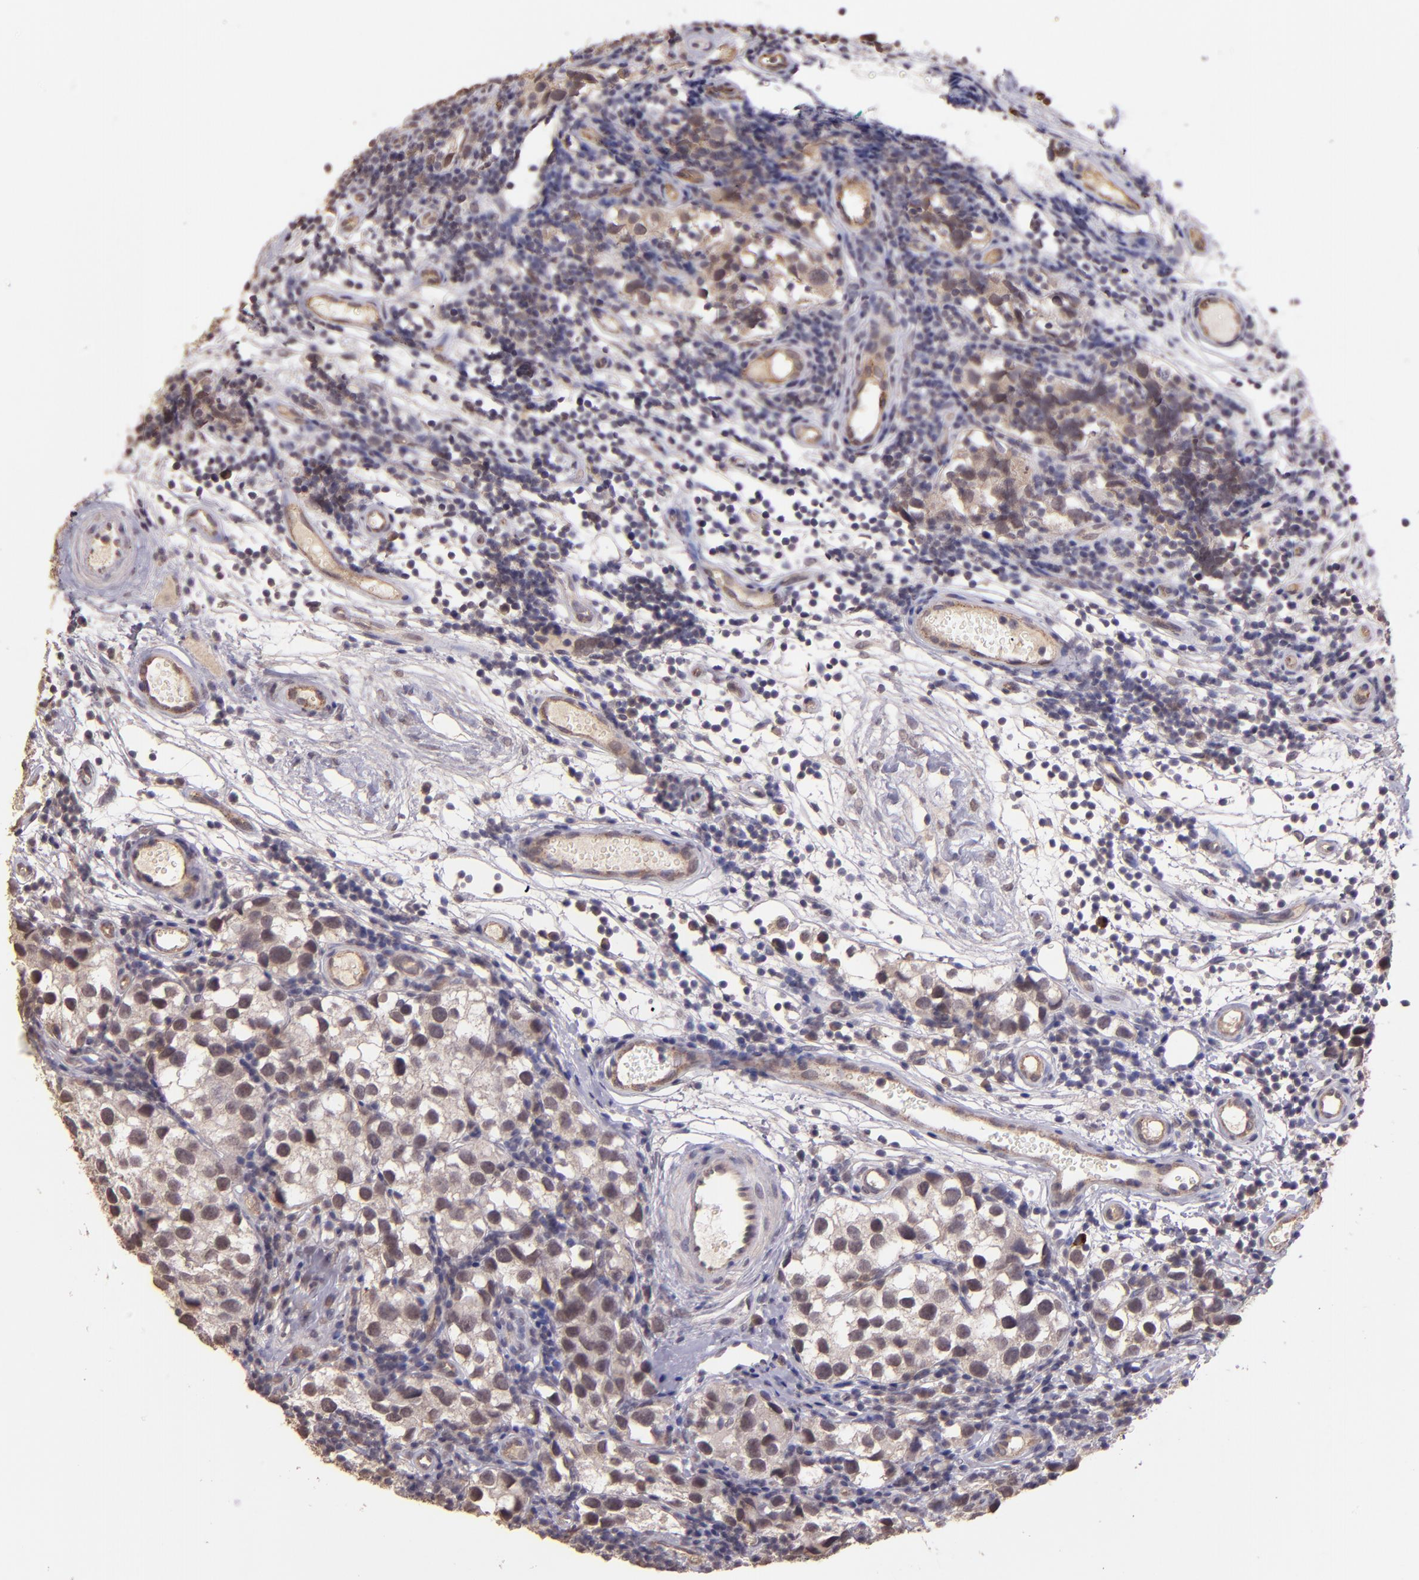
{"staining": {"intensity": "weak", "quantity": "25%-75%", "location": "cytoplasmic/membranous,nuclear"}, "tissue": "testis cancer", "cell_type": "Tumor cells", "image_type": "cancer", "snomed": [{"axis": "morphology", "description": "Seminoma, NOS"}, {"axis": "topography", "description": "Testis"}], "caption": "Brown immunohistochemical staining in testis seminoma exhibits weak cytoplasmic/membranous and nuclear positivity in about 25%-75% of tumor cells.", "gene": "TAF7L", "patient": {"sex": "male", "age": 39}}